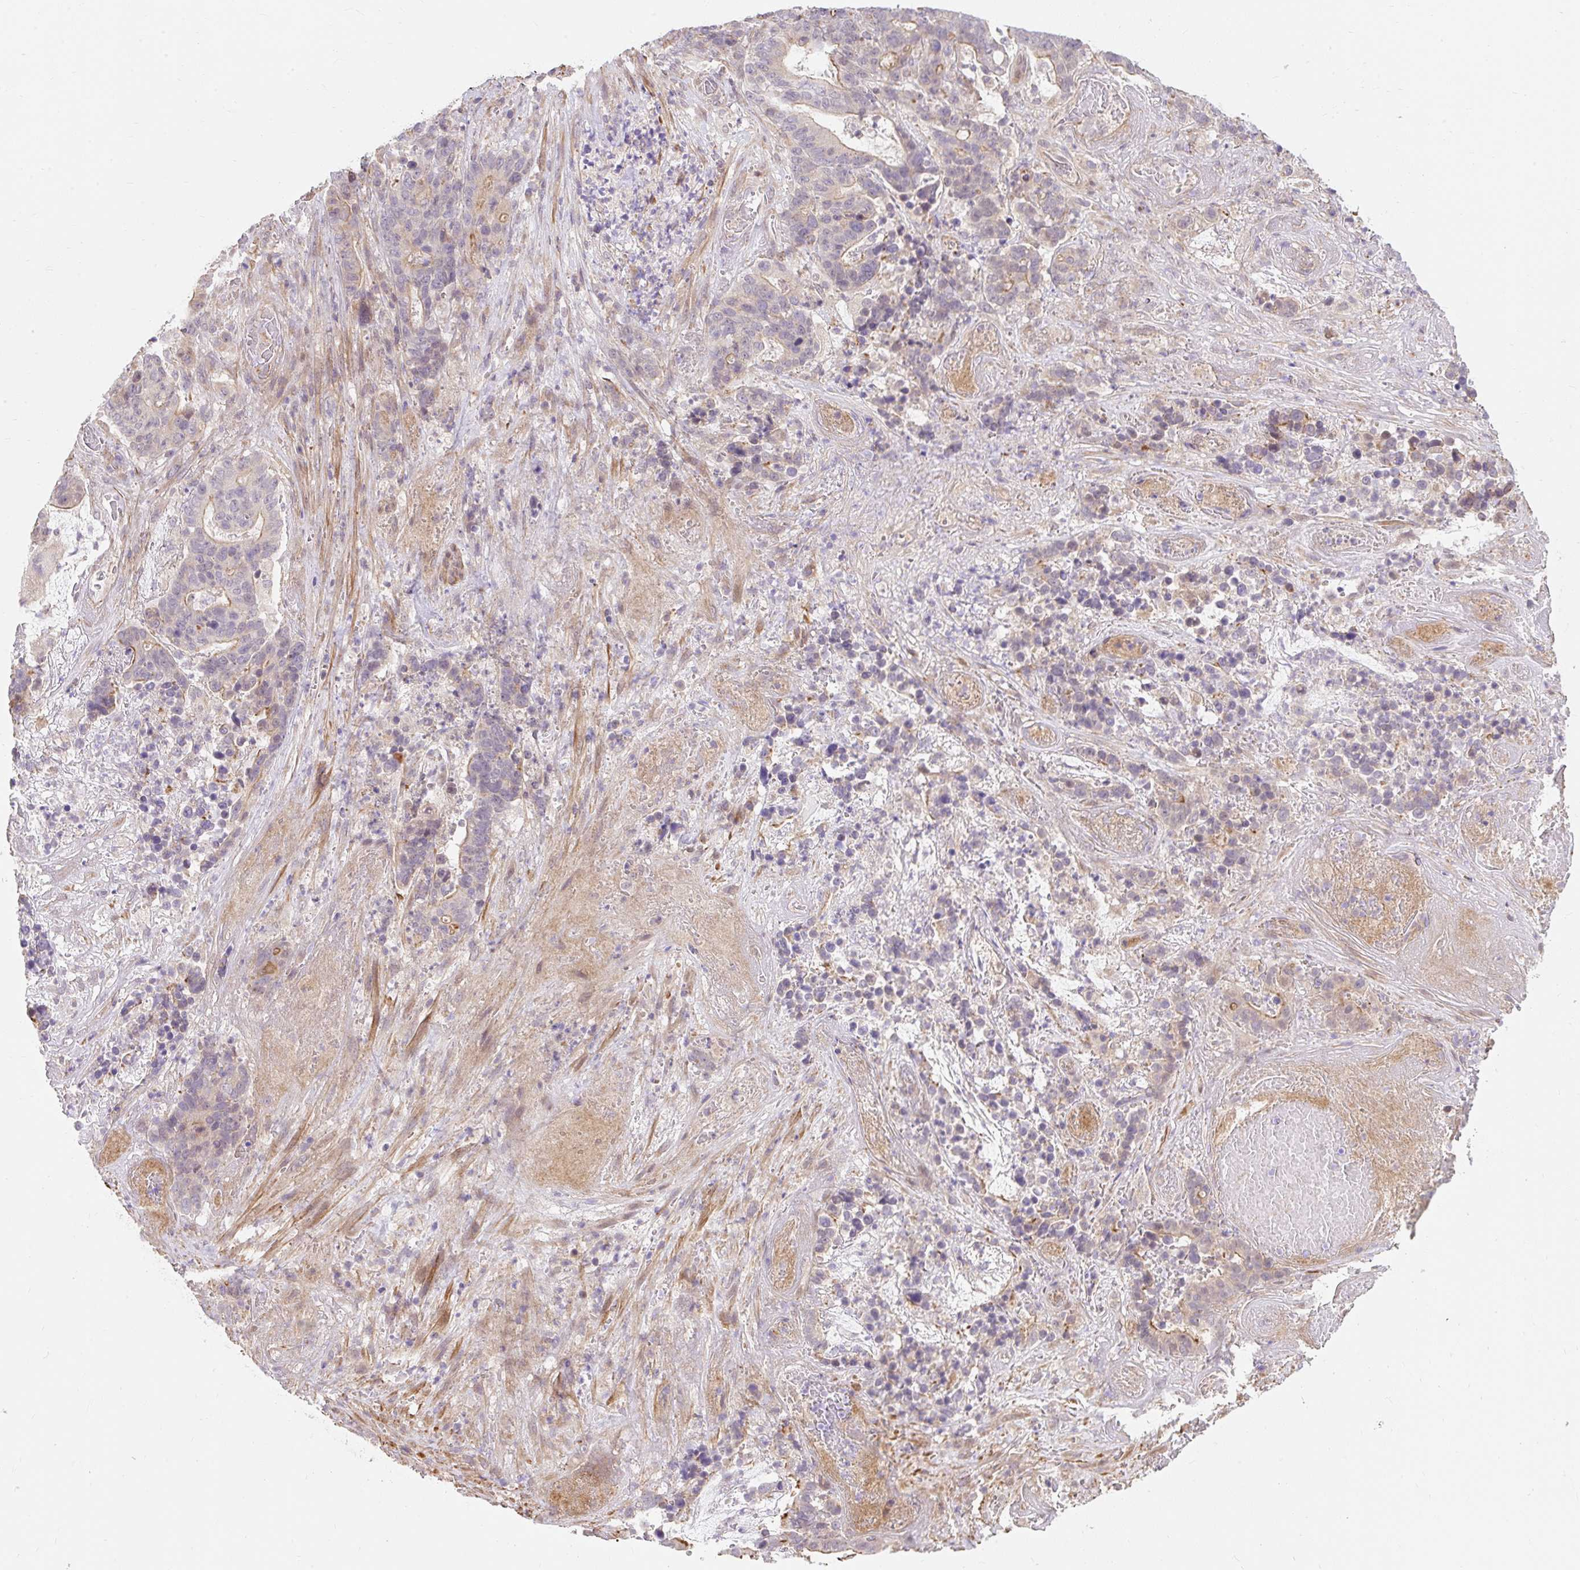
{"staining": {"intensity": "weak", "quantity": "<25%", "location": "cytoplasmic/membranous"}, "tissue": "stomach cancer", "cell_type": "Tumor cells", "image_type": "cancer", "snomed": [{"axis": "morphology", "description": "Normal tissue, NOS"}, {"axis": "morphology", "description": "Adenocarcinoma, NOS"}, {"axis": "topography", "description": "Stomach"}], "caption": "Tumor cells show no significant positivity in adenocarcinoma (stomach). (DAB immunohistochemistry (IHC), high magnification).", "gene": "EMC10", "patient": {"sex": "female", "age": 64}}